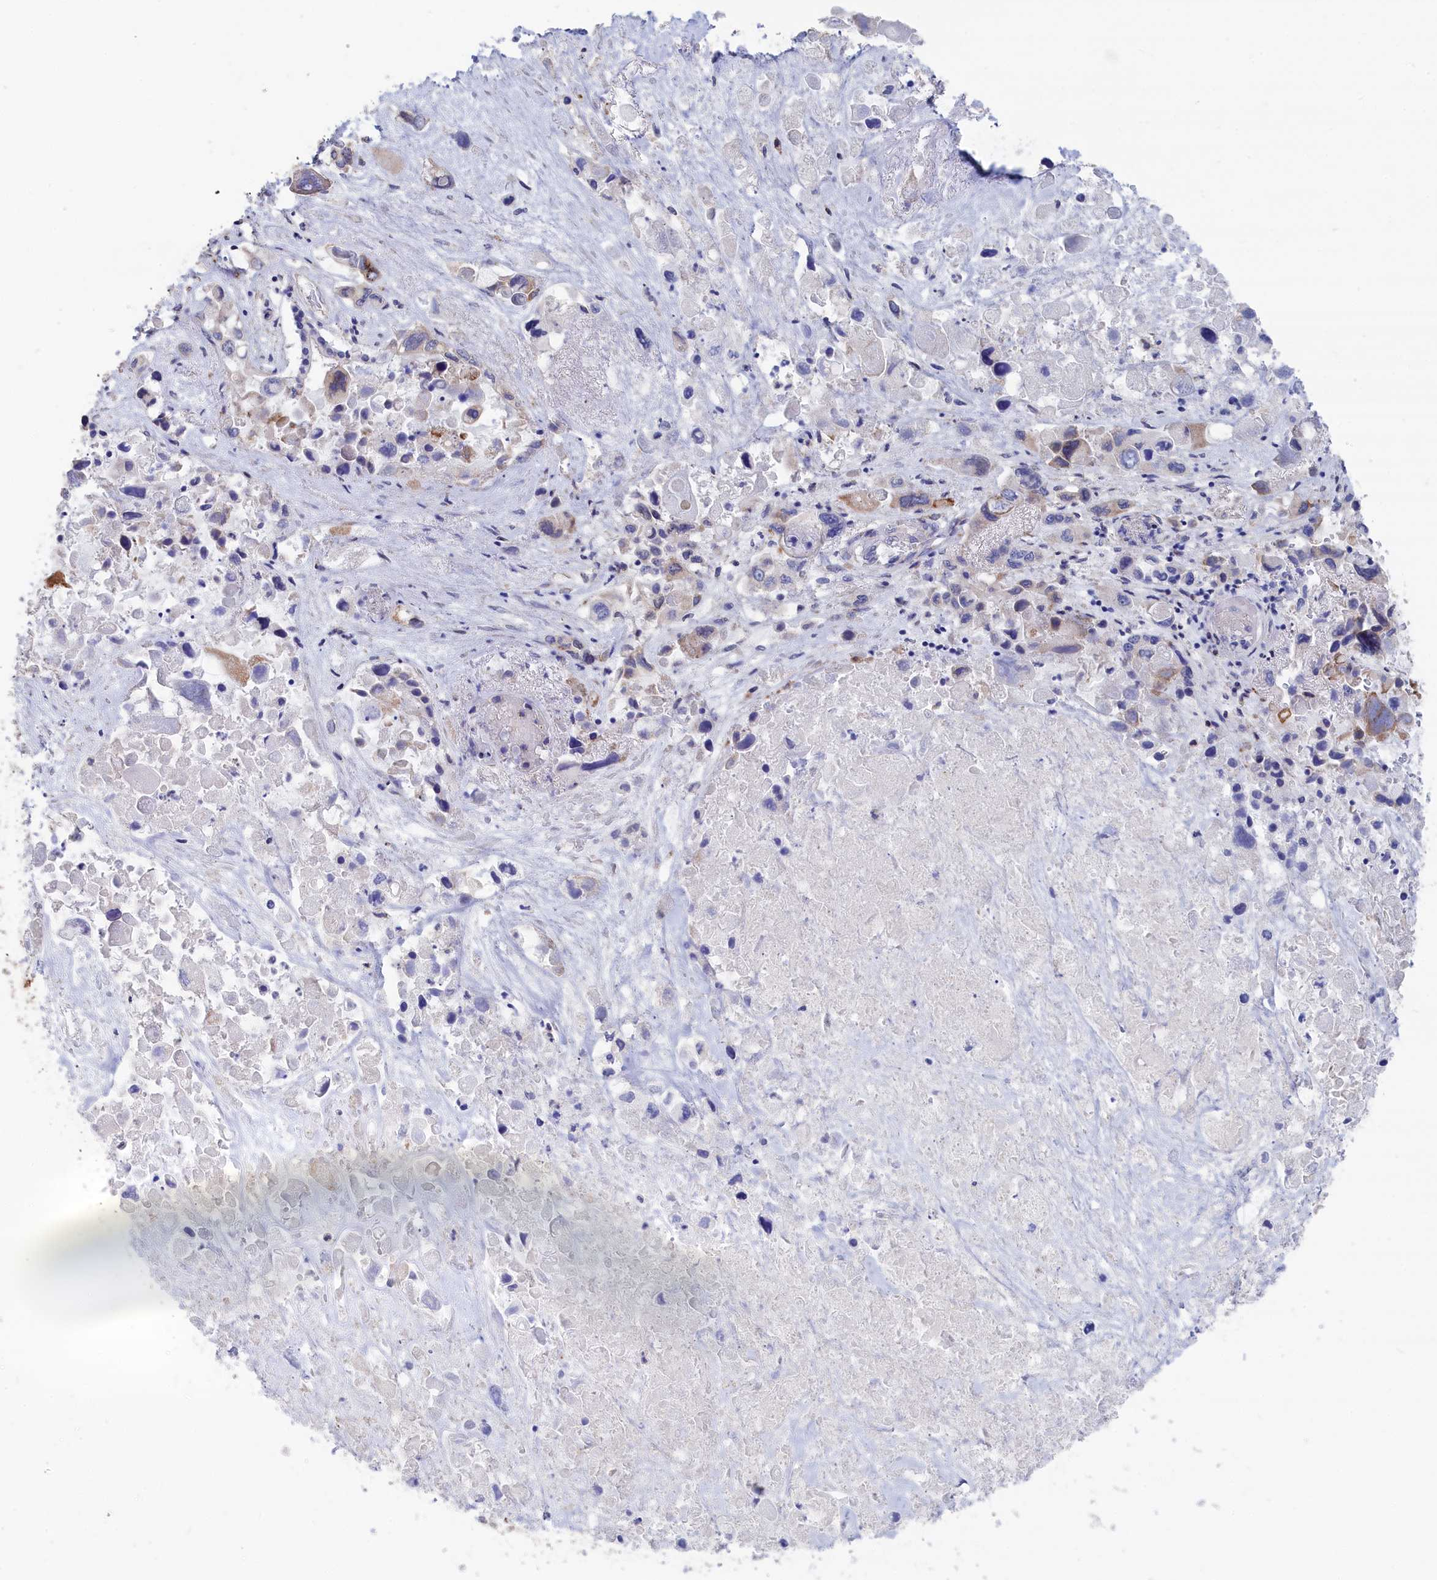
{"staining": {"intensity": "weak", "quantity": "<25%", "location": "cytoplasmic/membranous"}, "tissue": "pancreatic cancer", "cell_type": "Tumor cells", "image_type": "cancer", "snomed": [{"axis": "morphology", "description": "Adenocarcinoma, NOS"}, {"axis": "topography", "description": "Pancreas"}], "caption": "There is no significant positivity in tumor cells of pancreatic adenocarcinoma.", "gene": "SEMG2", "patient": {"sex": "male", "age": 92}}